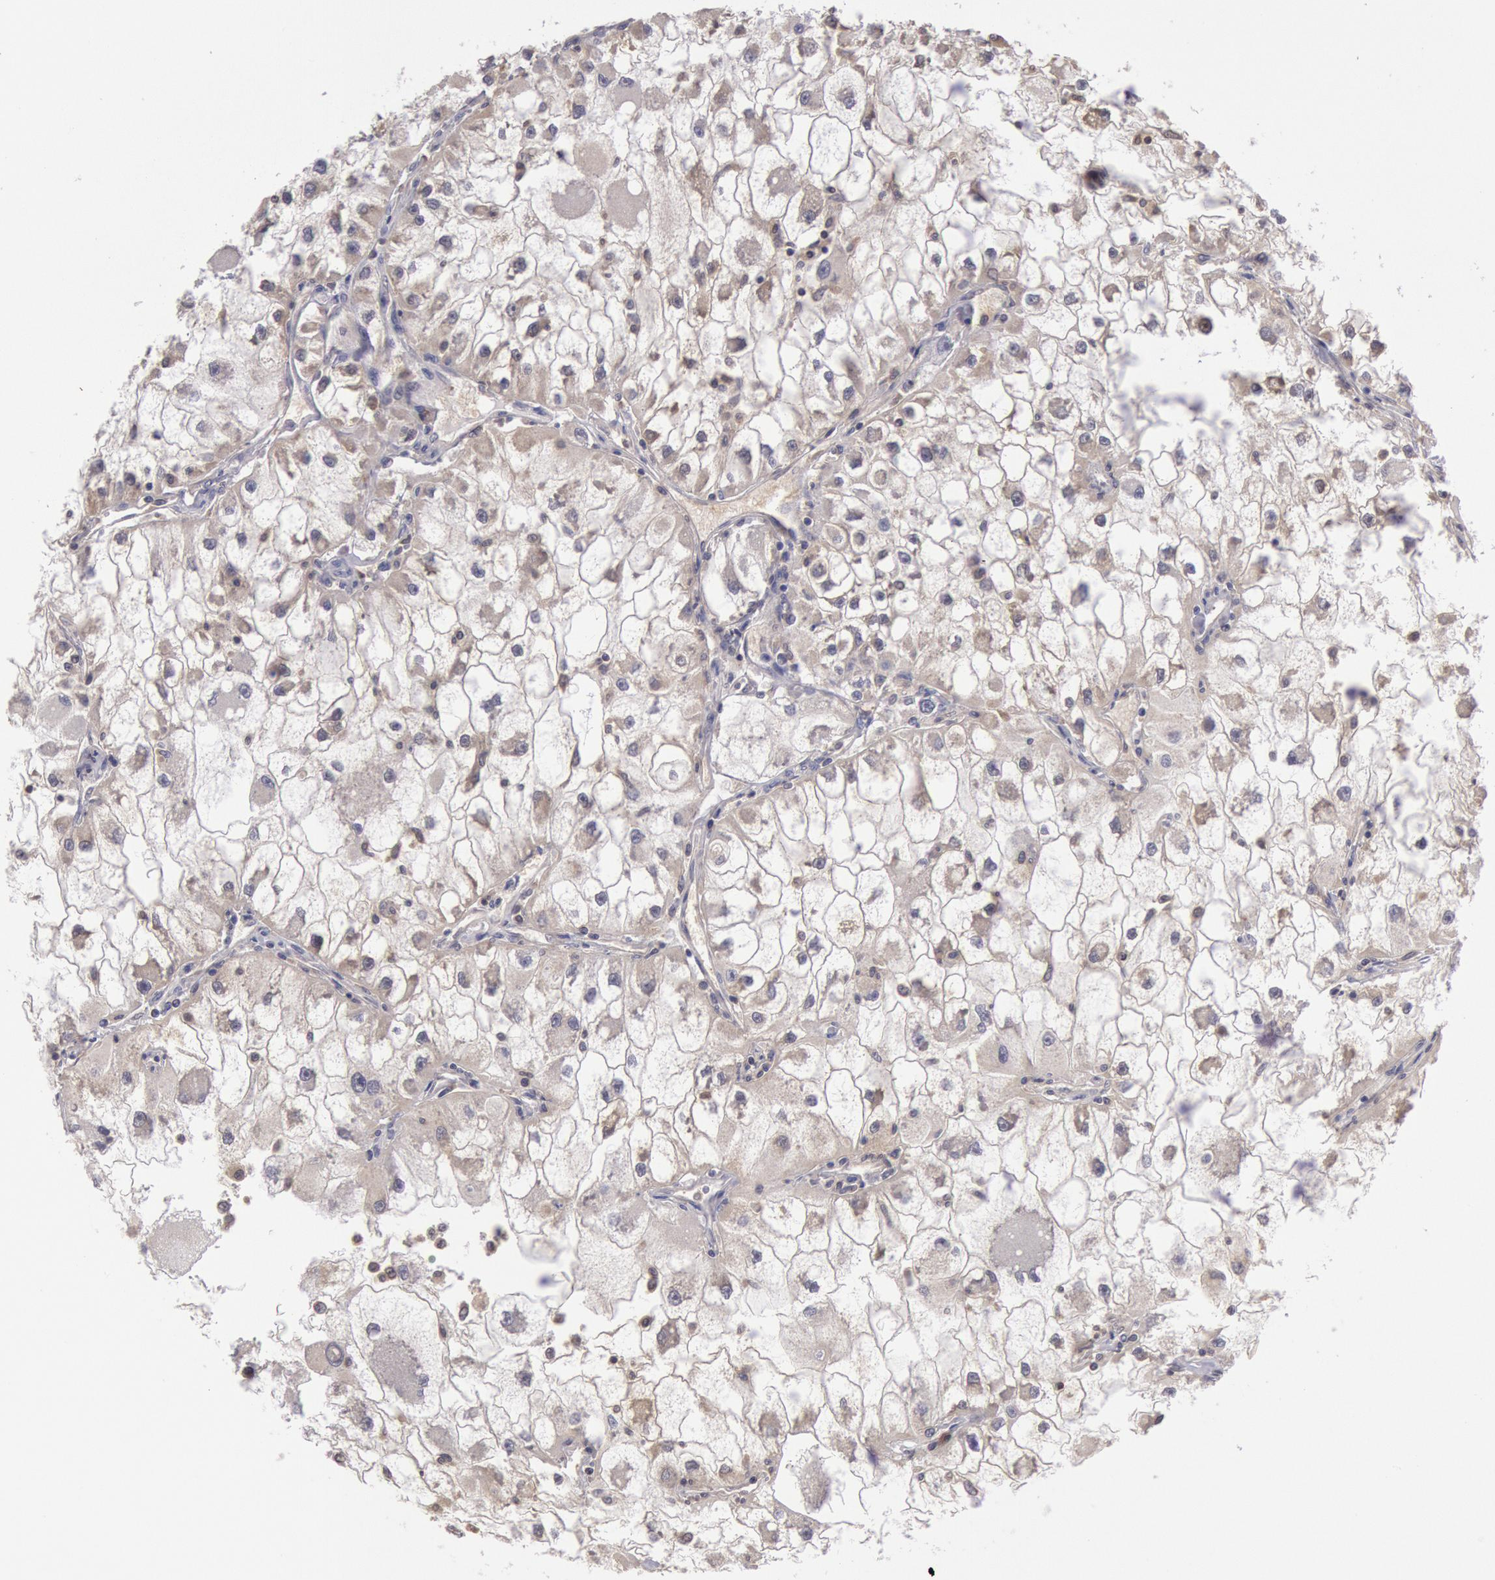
{"staining": {"intensity": "weak", "quantity": ">75%", "location": "cytoplasmic/membranous"}, "tissue": "renal cancer", "cell_type": "Tumor cells", "image_type": "cancer", "snomed": [{"axis": "morphology", "description": "Adenocarcinoma, NOS"}, {"axis": "topography", "description": "Kidney"}], "caption": "Renal cancer (adenocarcinoma) stained with DAB (3,3'-diaminobenzidine) immunohistochemistry (IHC) shows low levels of weak cytoplasmic/membranous positivity in about >75% of tumor cells.", "gene": "MPST", "patient": {"sex": "female", "age": 73}}